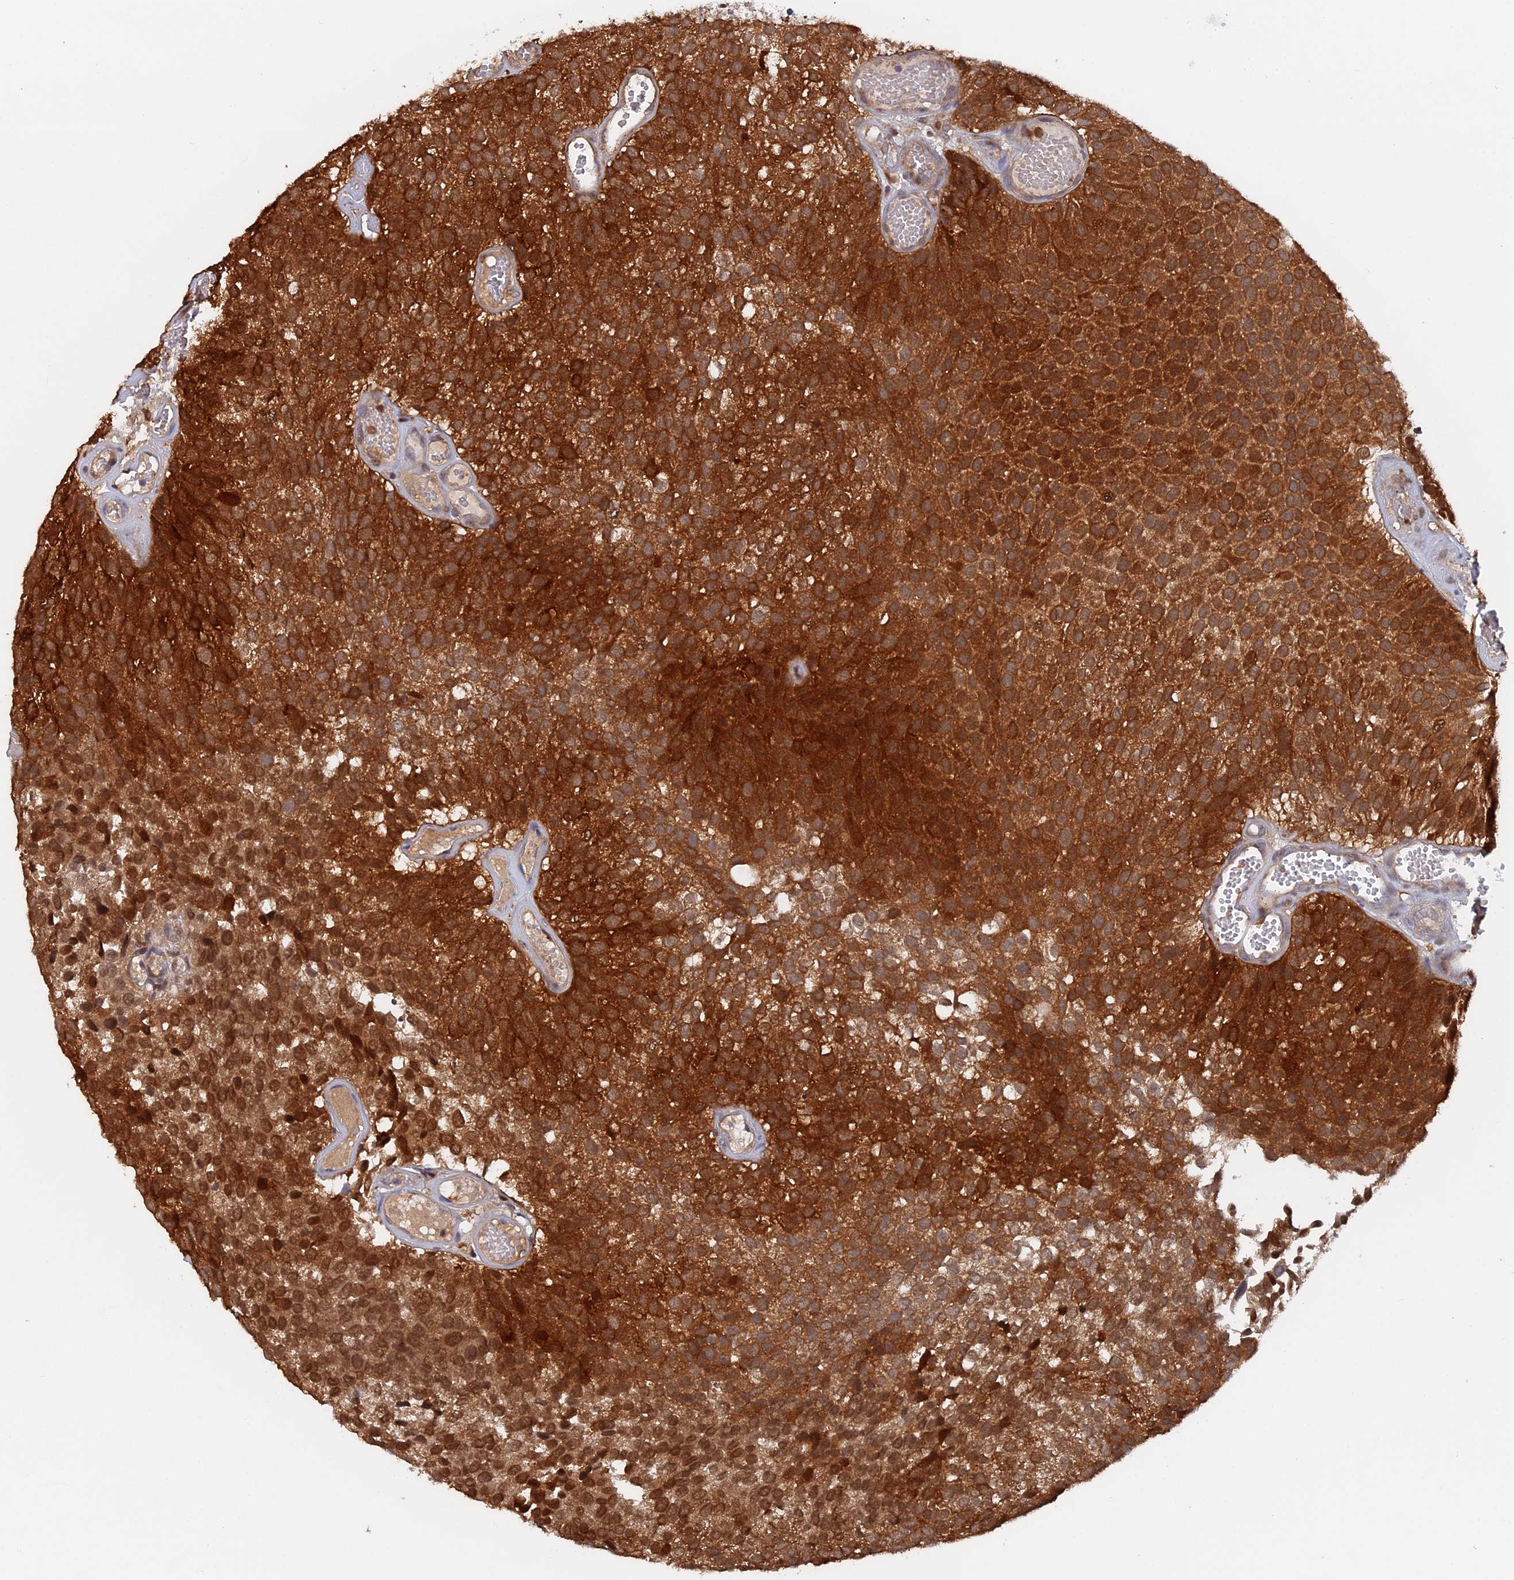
{"staining": {"intensity": "strong", "quantity": ">75%", "location": "cytoplasmic/membranous,nuclear"}, "tissue": "urothelial cancer", "cell_type": "Tumor cells", "image_type": "cancer", "snomed": [{"axis": "morphology", "description": "Urothelial carcinoma, Low grade"}, {"axis": "topography", "description": "Urinary bladder"}], "caption": "Immunohistochemistry (IHC) image of human urothelial cancer stained for a protein (brown), which reveals high levels of strong cytoplasmic/membranous and nuclear staining in approximately >75% of tumor cells.", "gene": "BLVRA", "patient": {"sex": "male", "age": 89}}